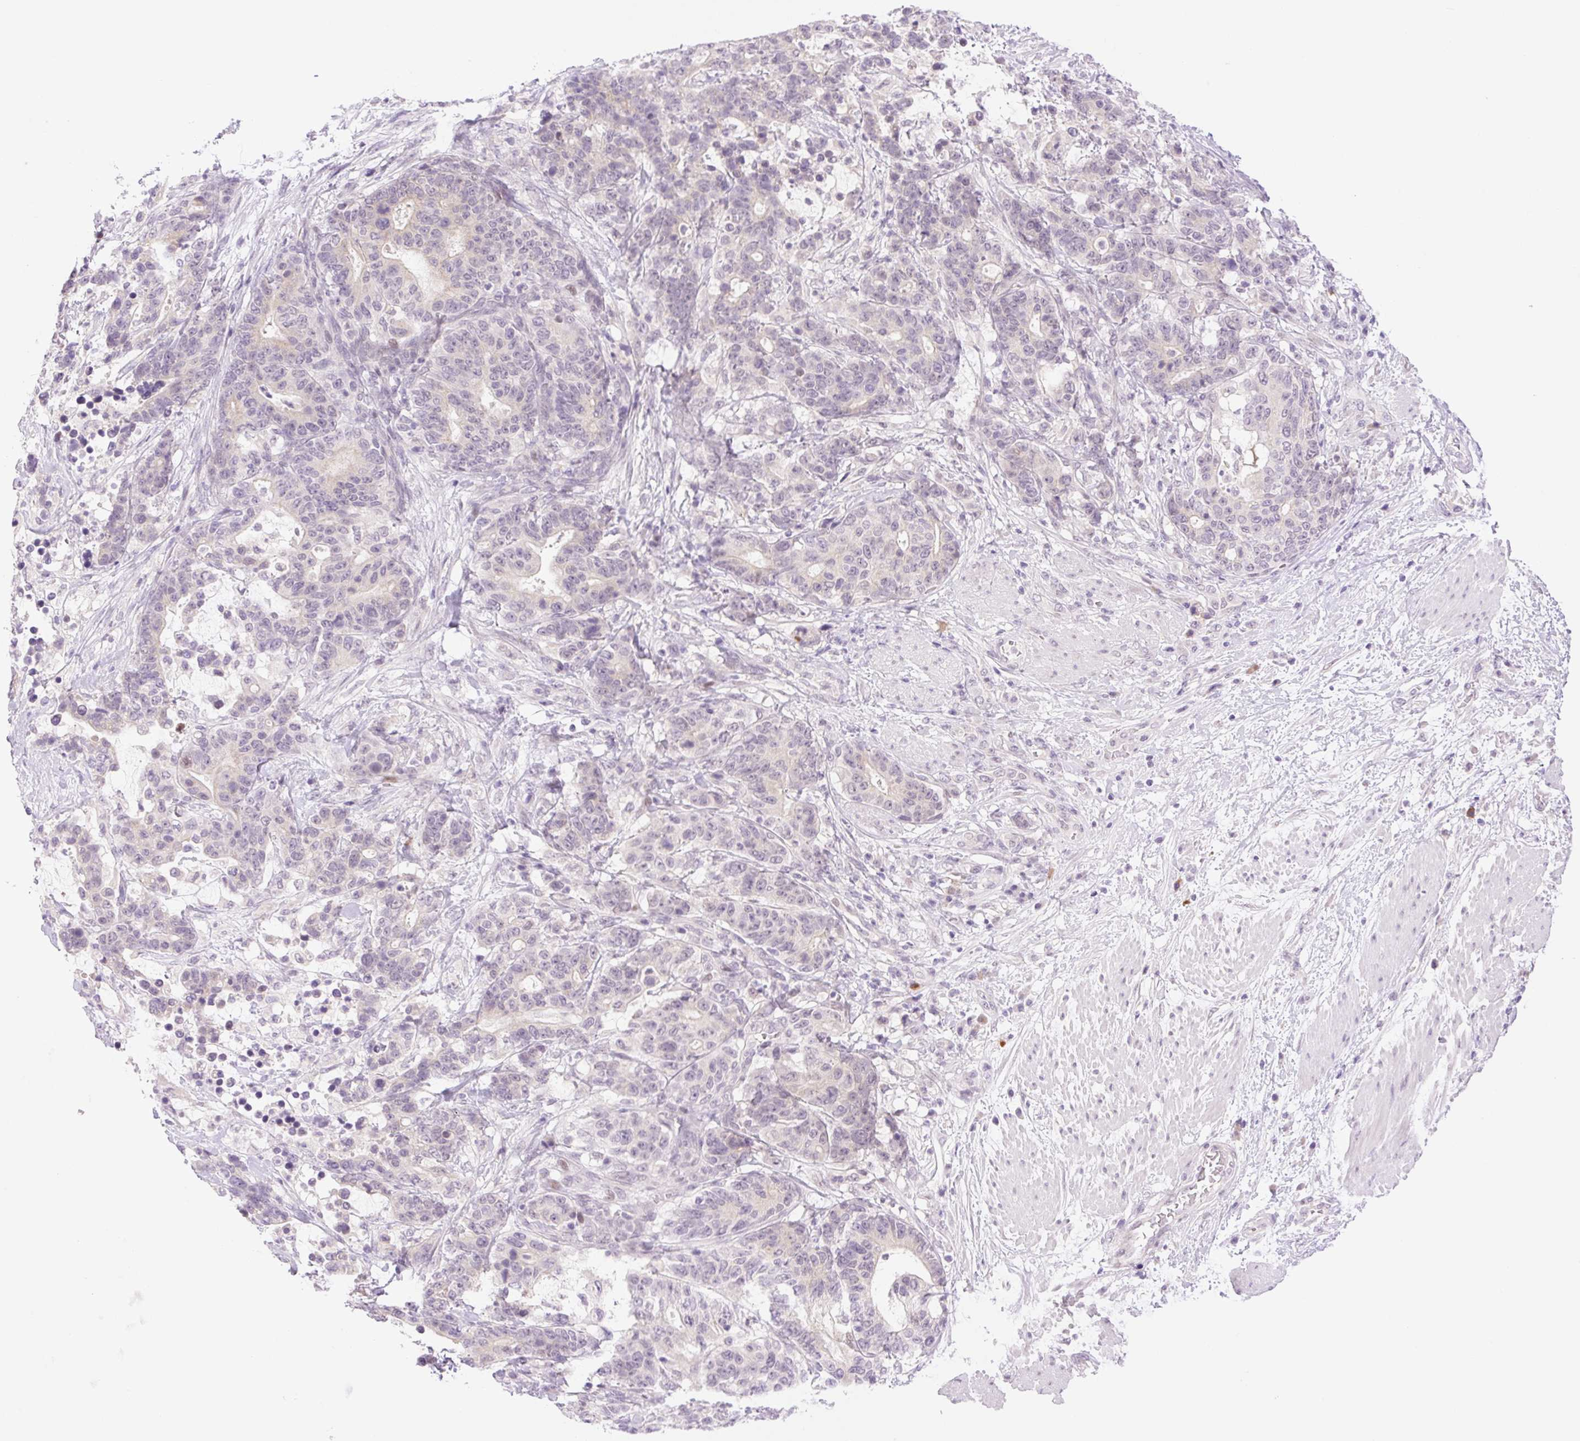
{"staining": {"intensity": "negative", "quantity": "none", "location": "none"}, "tissue": "stomach cancer", "cell_type": "Tumor cells", "image_type": "cancer", "snomed": [{"axis": "morphology", "description": "Normal tissue, NOS"}, {"axis": "morphology", "description": "Adenocarcinoma, NOS"}, {"axis": "topography", "description": "Stomach"}], "caption": "Human adenocarcinoma (stomach) stained for a protein using immunohistochemistry (IHC) exhibits no expression in tumor cells.", "gene": "SPRYD4", "patient": {"sex": "female", "age": 64}}